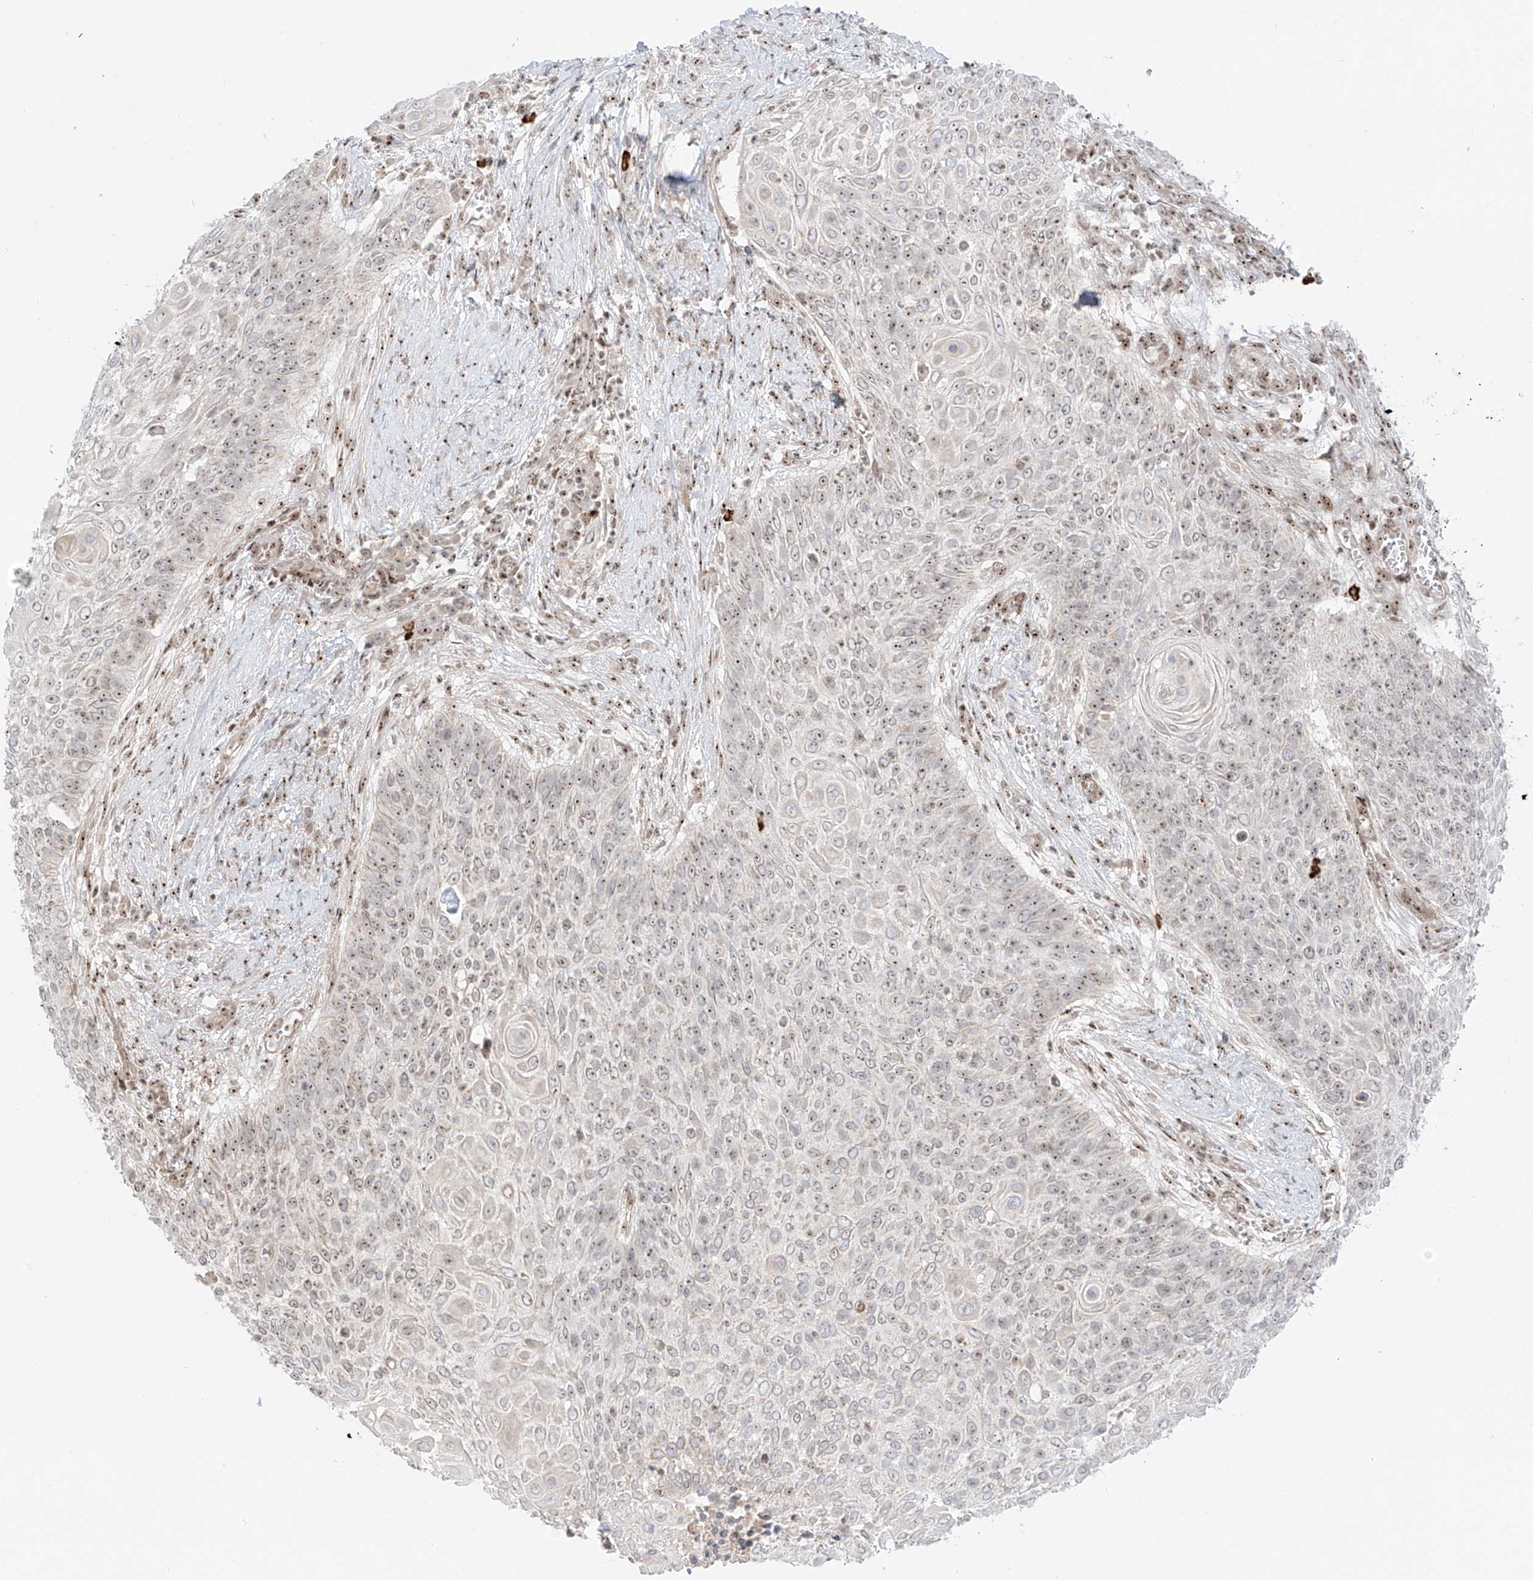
{"staining": {"intensity": "moderate", "quantity": "25%-75%", "location": "nuclear"}, "tissue": "cervical cancer", "cell_type": "Tumor cells", "image_type": "cancer", "snomed": [{"axis": "morphology", "description": "Squamous cell carcinoma, NOS"}, {"axis": "topography", "description": "Cervix"}], "caption": "Immunohistochemical staining of cervical squamous cell carcinoma reveals moderate nuclear protein positivity in approximately 25%-75% of tumor cells.", "gene": "ZNF512", "patient": {"sex": "female", "age": 39}}